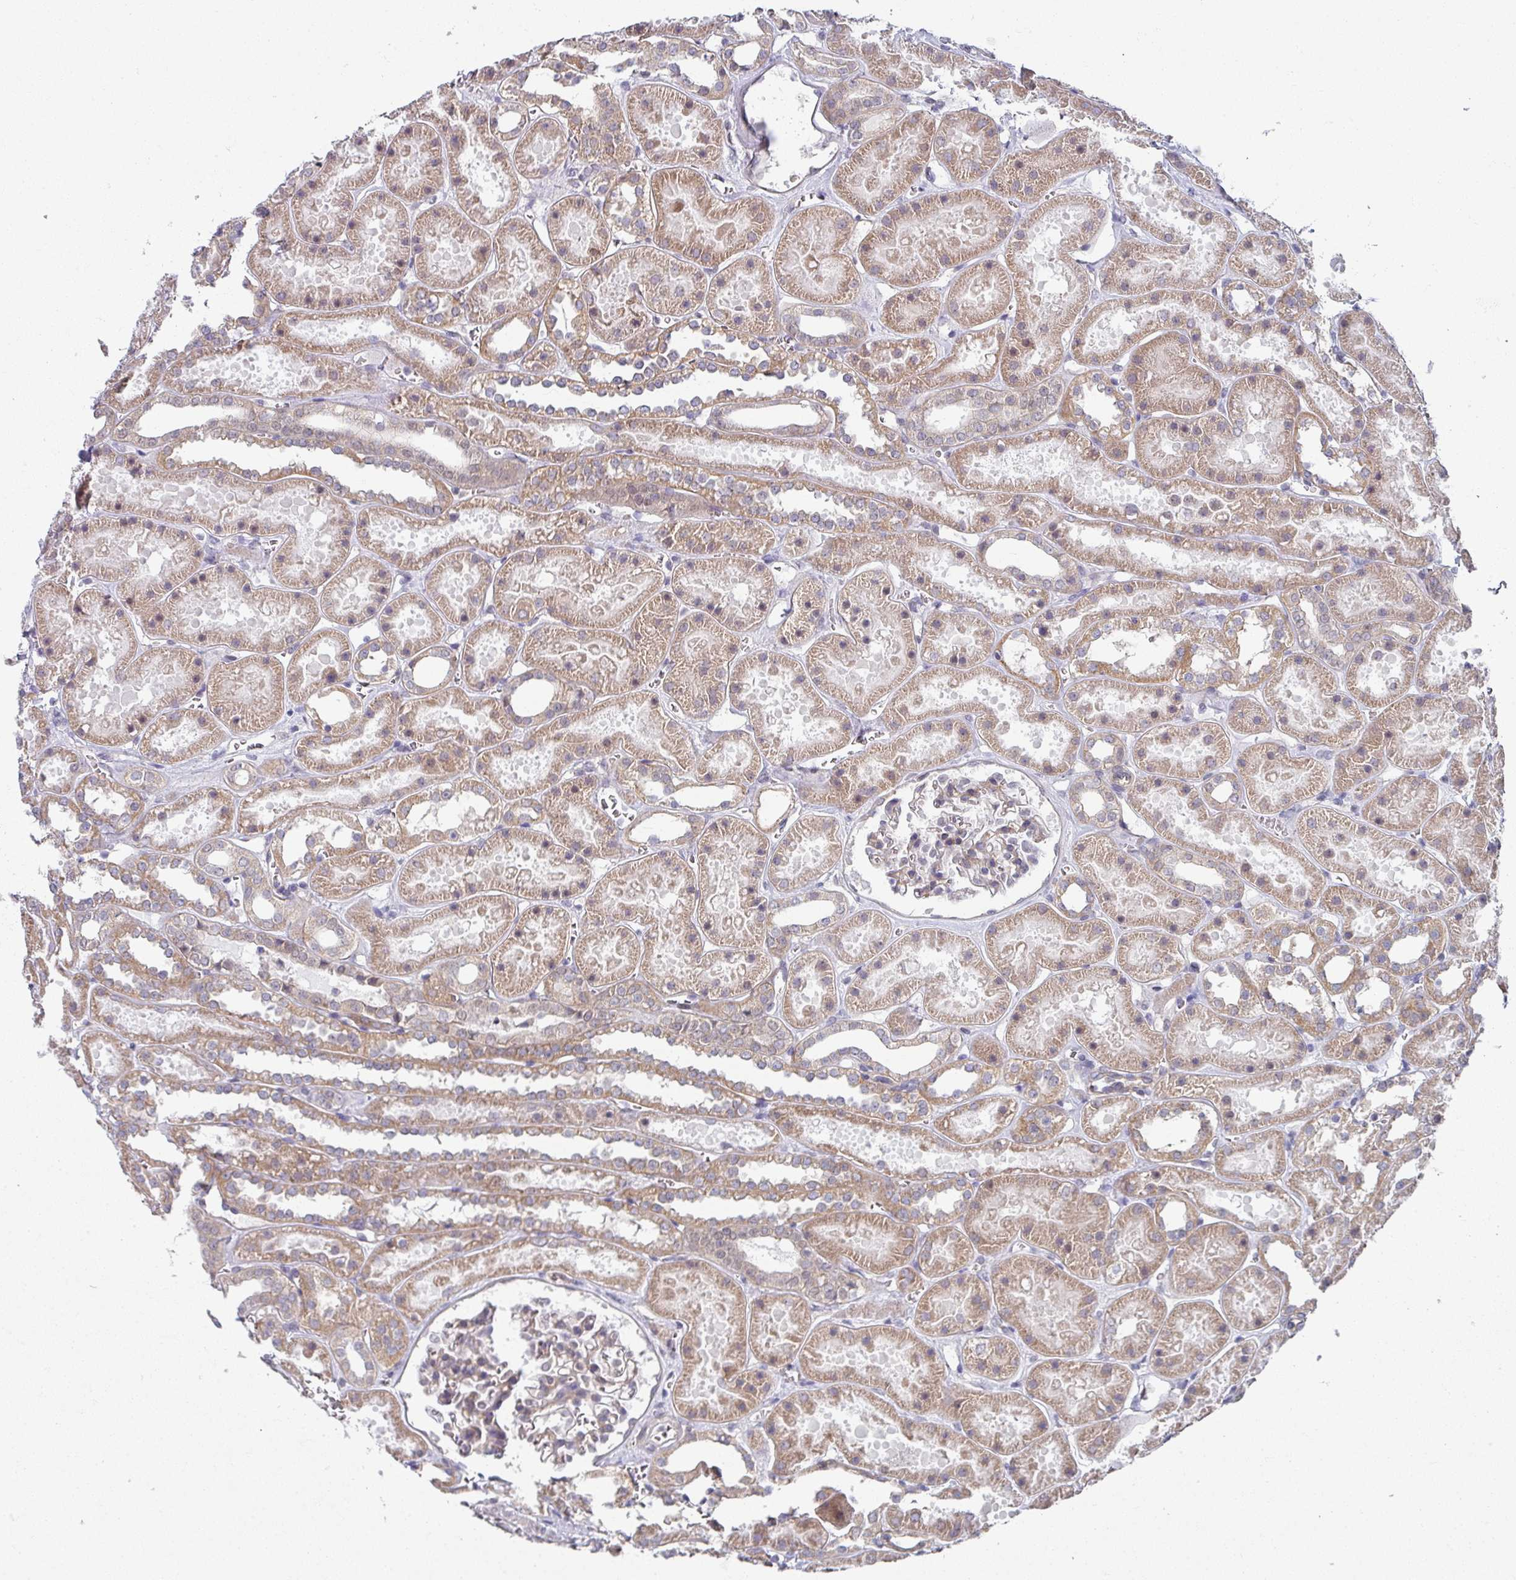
{"staining": {"intensity": "weak", "quantity": "<25%", "location": "cytoplasmic/membranous"}, "tissue": "kidney", "cell_type": "Cells in glomeruli", "image_type": "normal", "snomed": [{"axis": "morphology", "description": "Normal tissue, NOS"}, {"axis": "topography", "description": "Kidney"}], "caption": "Image shows no protein staining in cells in glomeruli of unremarkable kidney.", "gene": "TMED5", "patient": {"sex": "female", "age": 41}}